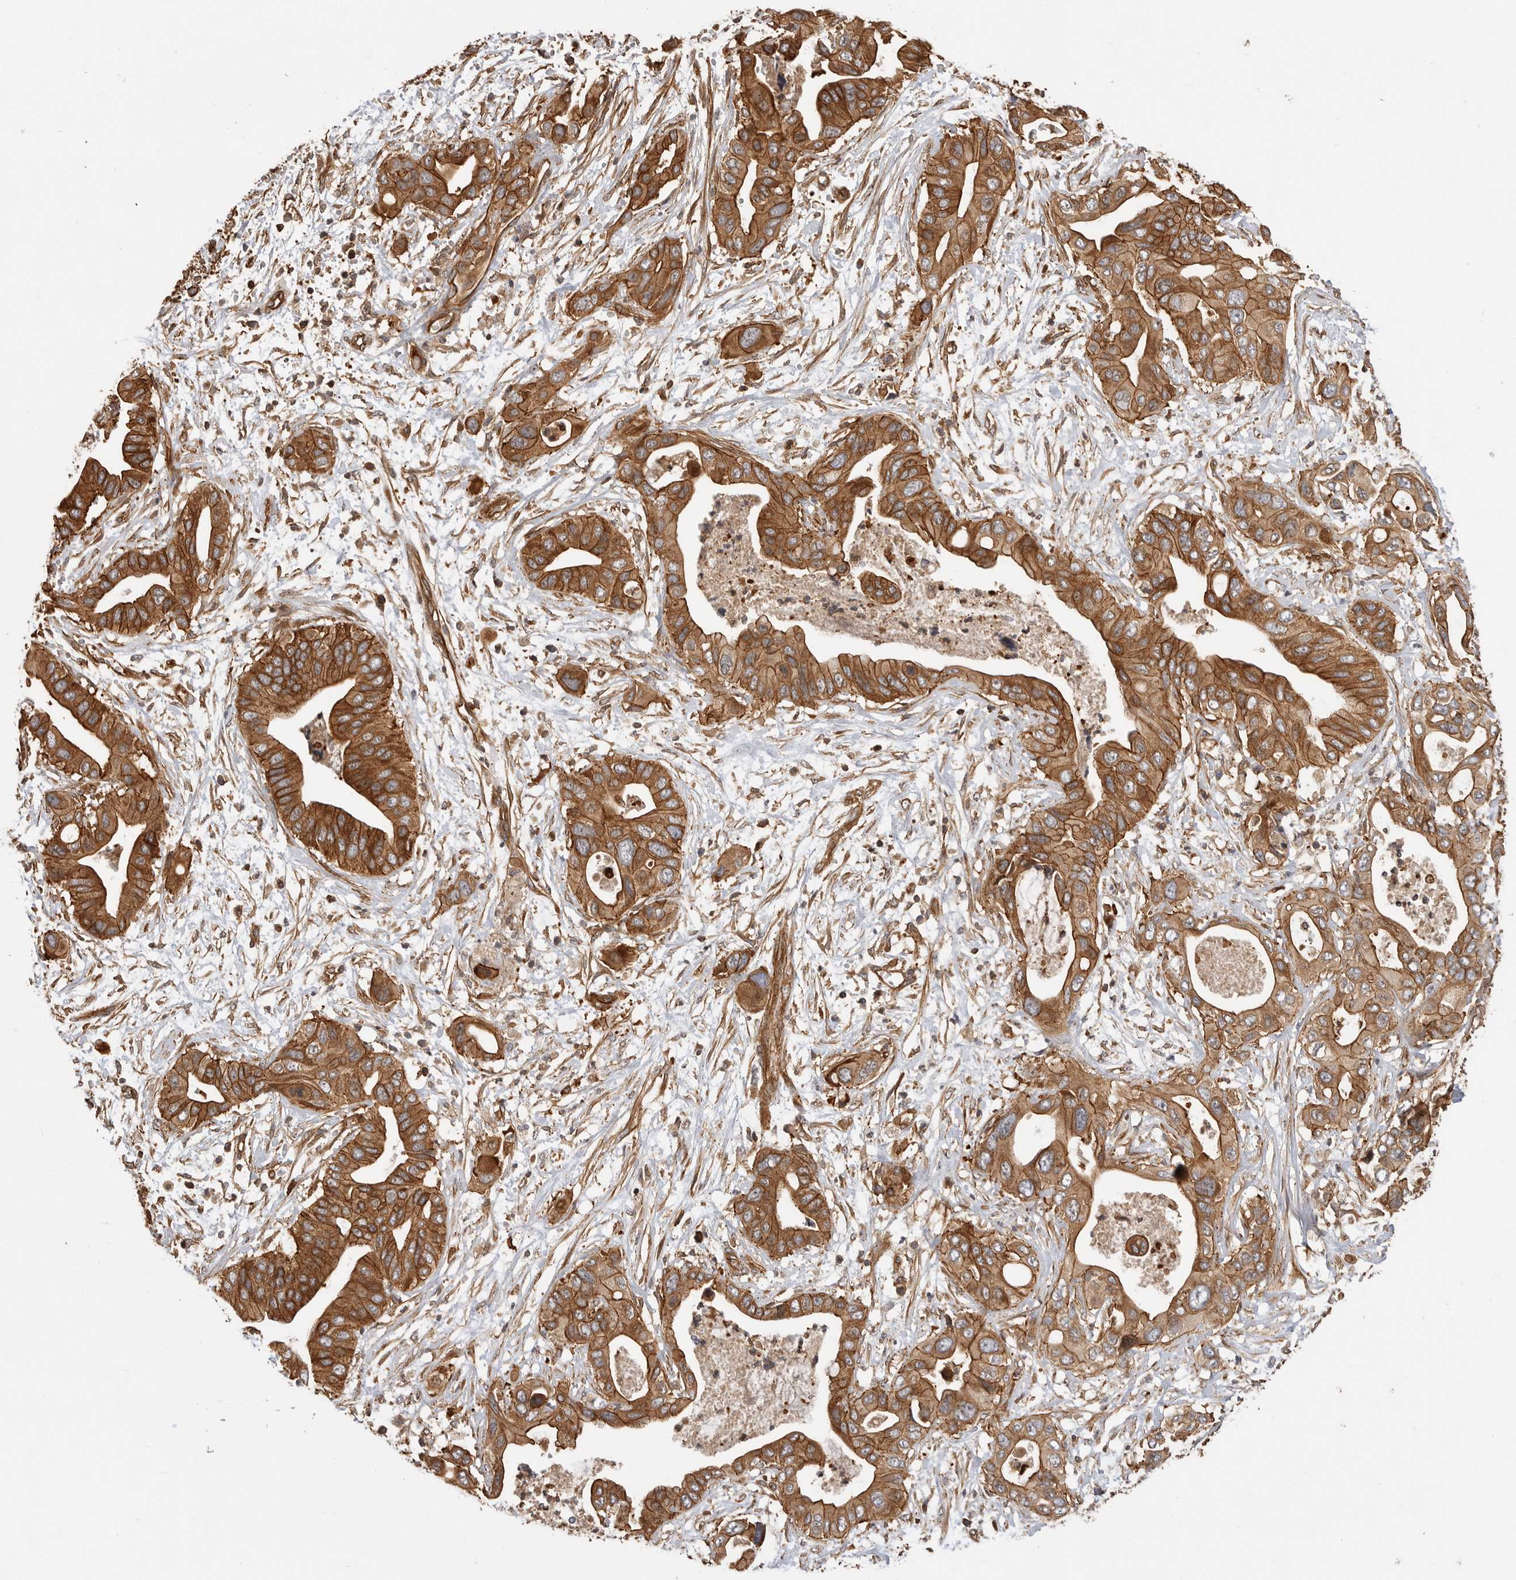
{"staining": {"intensity": "strong", "quantity": ">75%", "location": "cytoplasmic/membranous"}, "tissue": "pancreatic cancer", "cell_type": "Tumor cells", "image_type": "cancer", "snomed": [{"axis": "morphology", "description": "Adenocarcinoma, NOS"}, {"axis": "topography", "description": "Pancreas"}], "caption": "IHC (DAB) staining of human pancreatic cancer (adenocarcinoma) demonstrates strong cytoplasmic/membranous protein staining in approximately >75% of tumor cells. (brown staining indicates protein expression, while blue staining denotes nuclei).", "gene": "GPATCH2", "patient": {"sex": "male", "age": 66}}